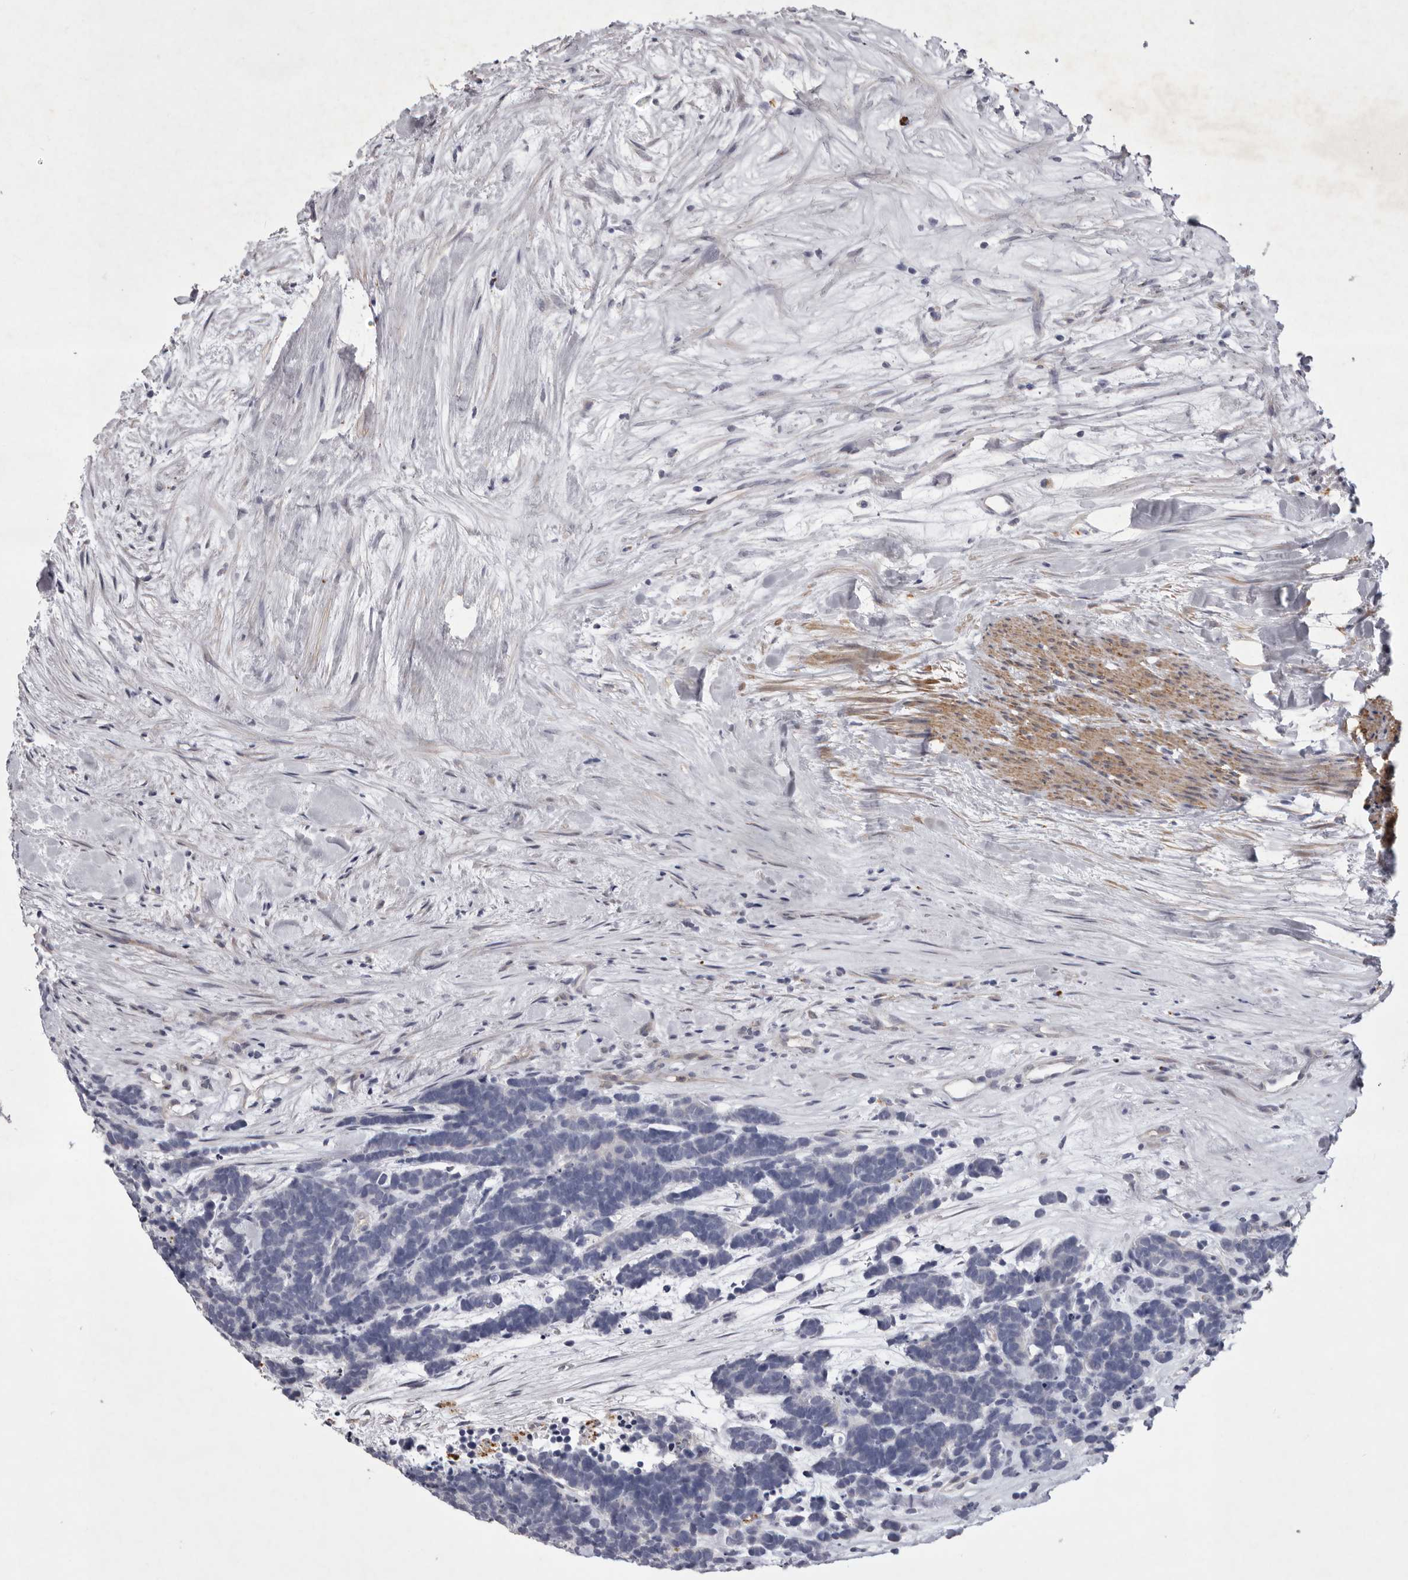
{"staining": {"intensity": "negative", "quantity": "none", "location": "none"}, "tissue": "carcinoid", "cell_type": "Tumor cells", "image_type": "cancer", "snomed": [{"axis": "morphology", "description": "Carcinoma, NOS"}, {"axis": "morphology", "description": "Carcinoid, malignant, NOS"}, {"axis": "topography", "description": "Urinary bladder"}], "caption": "A high-resolution image shows immunohistochemistry staining of carcinoid, which reveals no significant positivity in tumor cells. (DAB (3,3'-diaminobenzidine) immunohistochemistry (IHC) with hematoxylin counter stain).", "gene": "NKAIN4", "patient": {"sex": "male", "age": 57}}